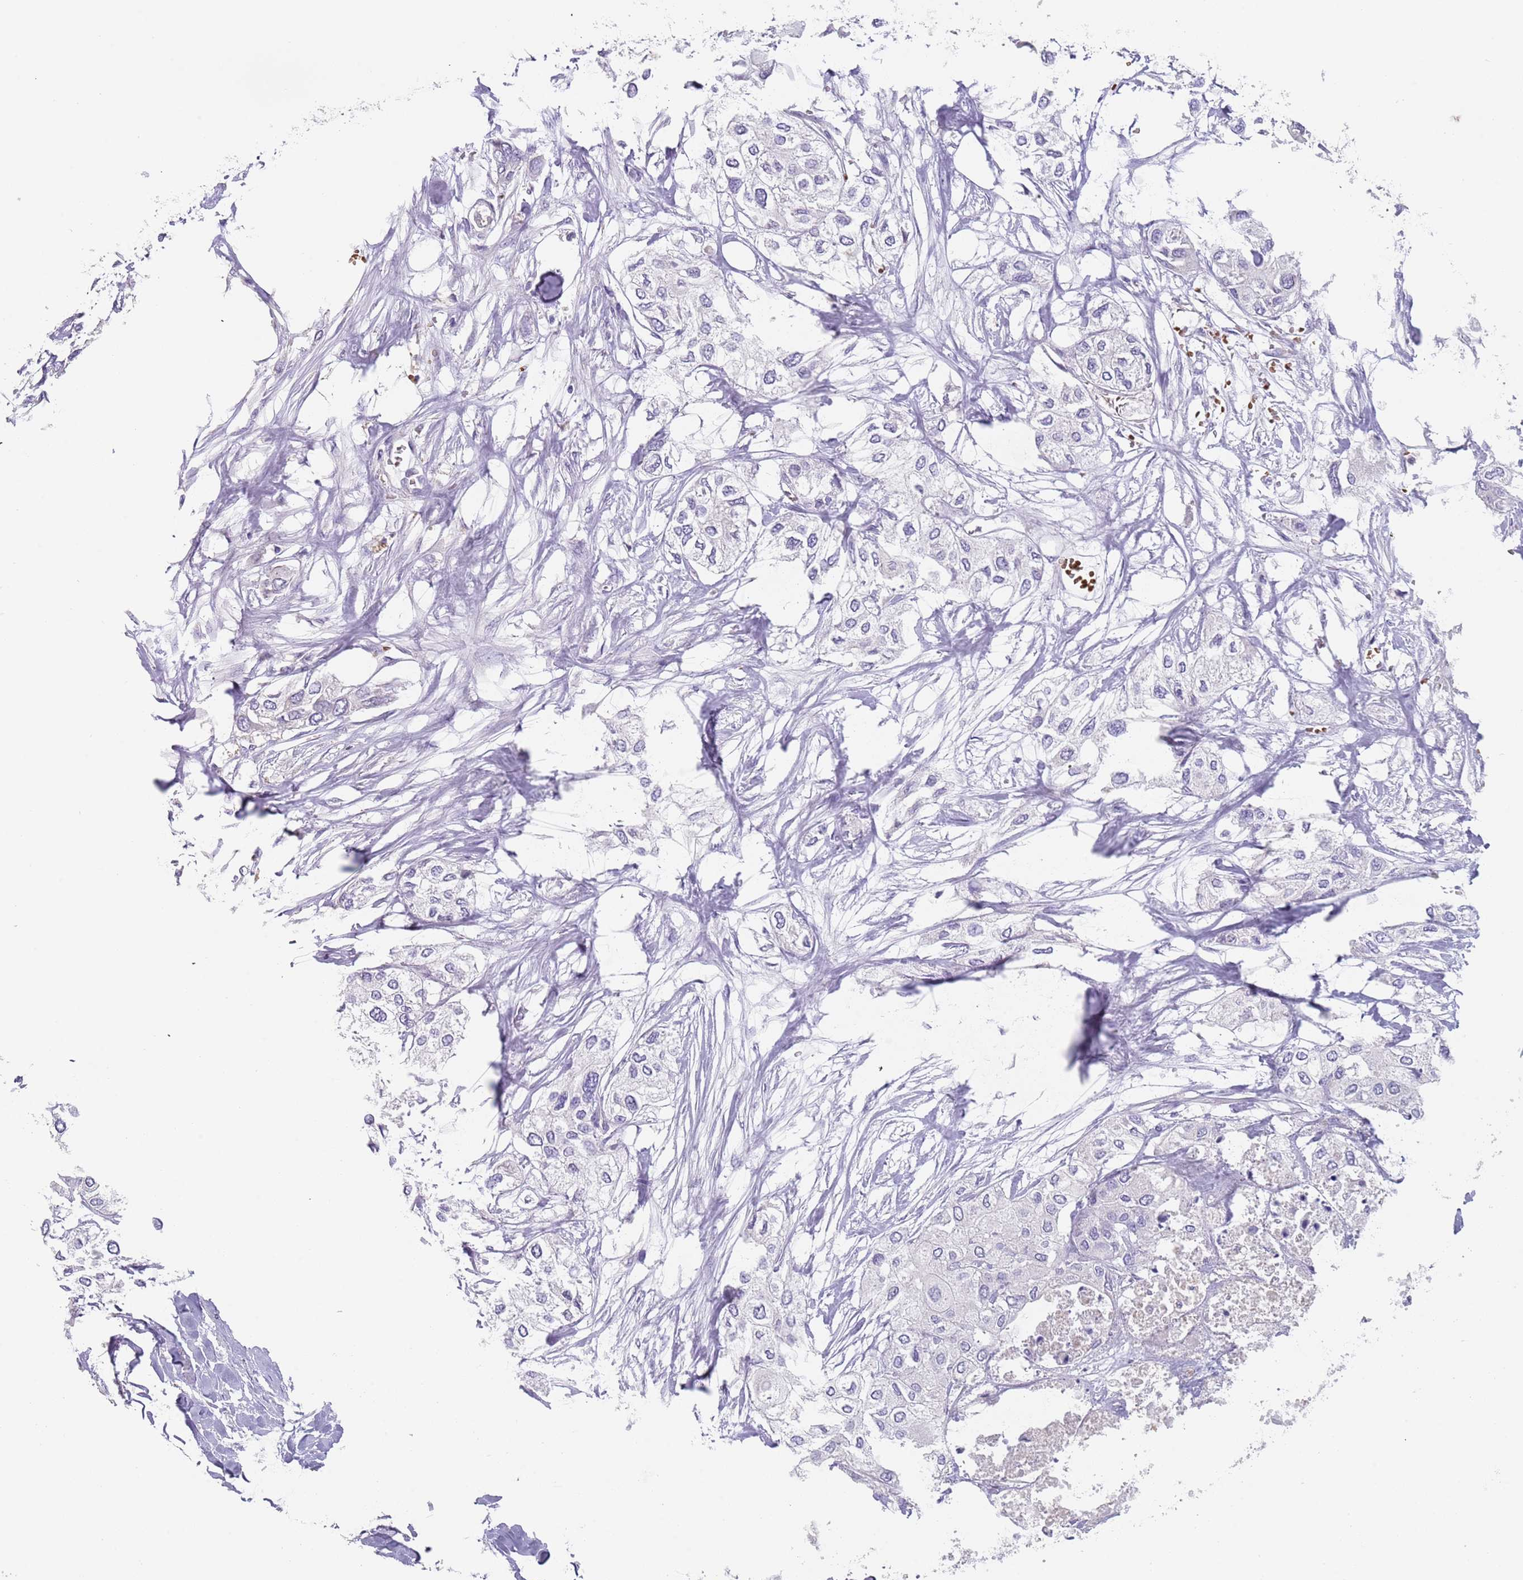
{"staining": {"intensity": "negative", "quantity": "none", "location": "none"}, "tissue": "urothelial cancer", "cell_type": "Tumor cells", "image_type": "cancer", "snomed": [{"axis": "morphology", "description": "Urothelial carcinoma, High grade"}, {"axis": "topography", "description": "Urinary bladder"}], "caption": "Image shows no protein staining in tumor cells of urothelial cancer tissue. (DAB (3,3'-diaminobenzidine) immunohistochemistry with hematoxylin counter stain).", "gene": "TMEM251", "patient": {"sex": "male", "age": 64}}